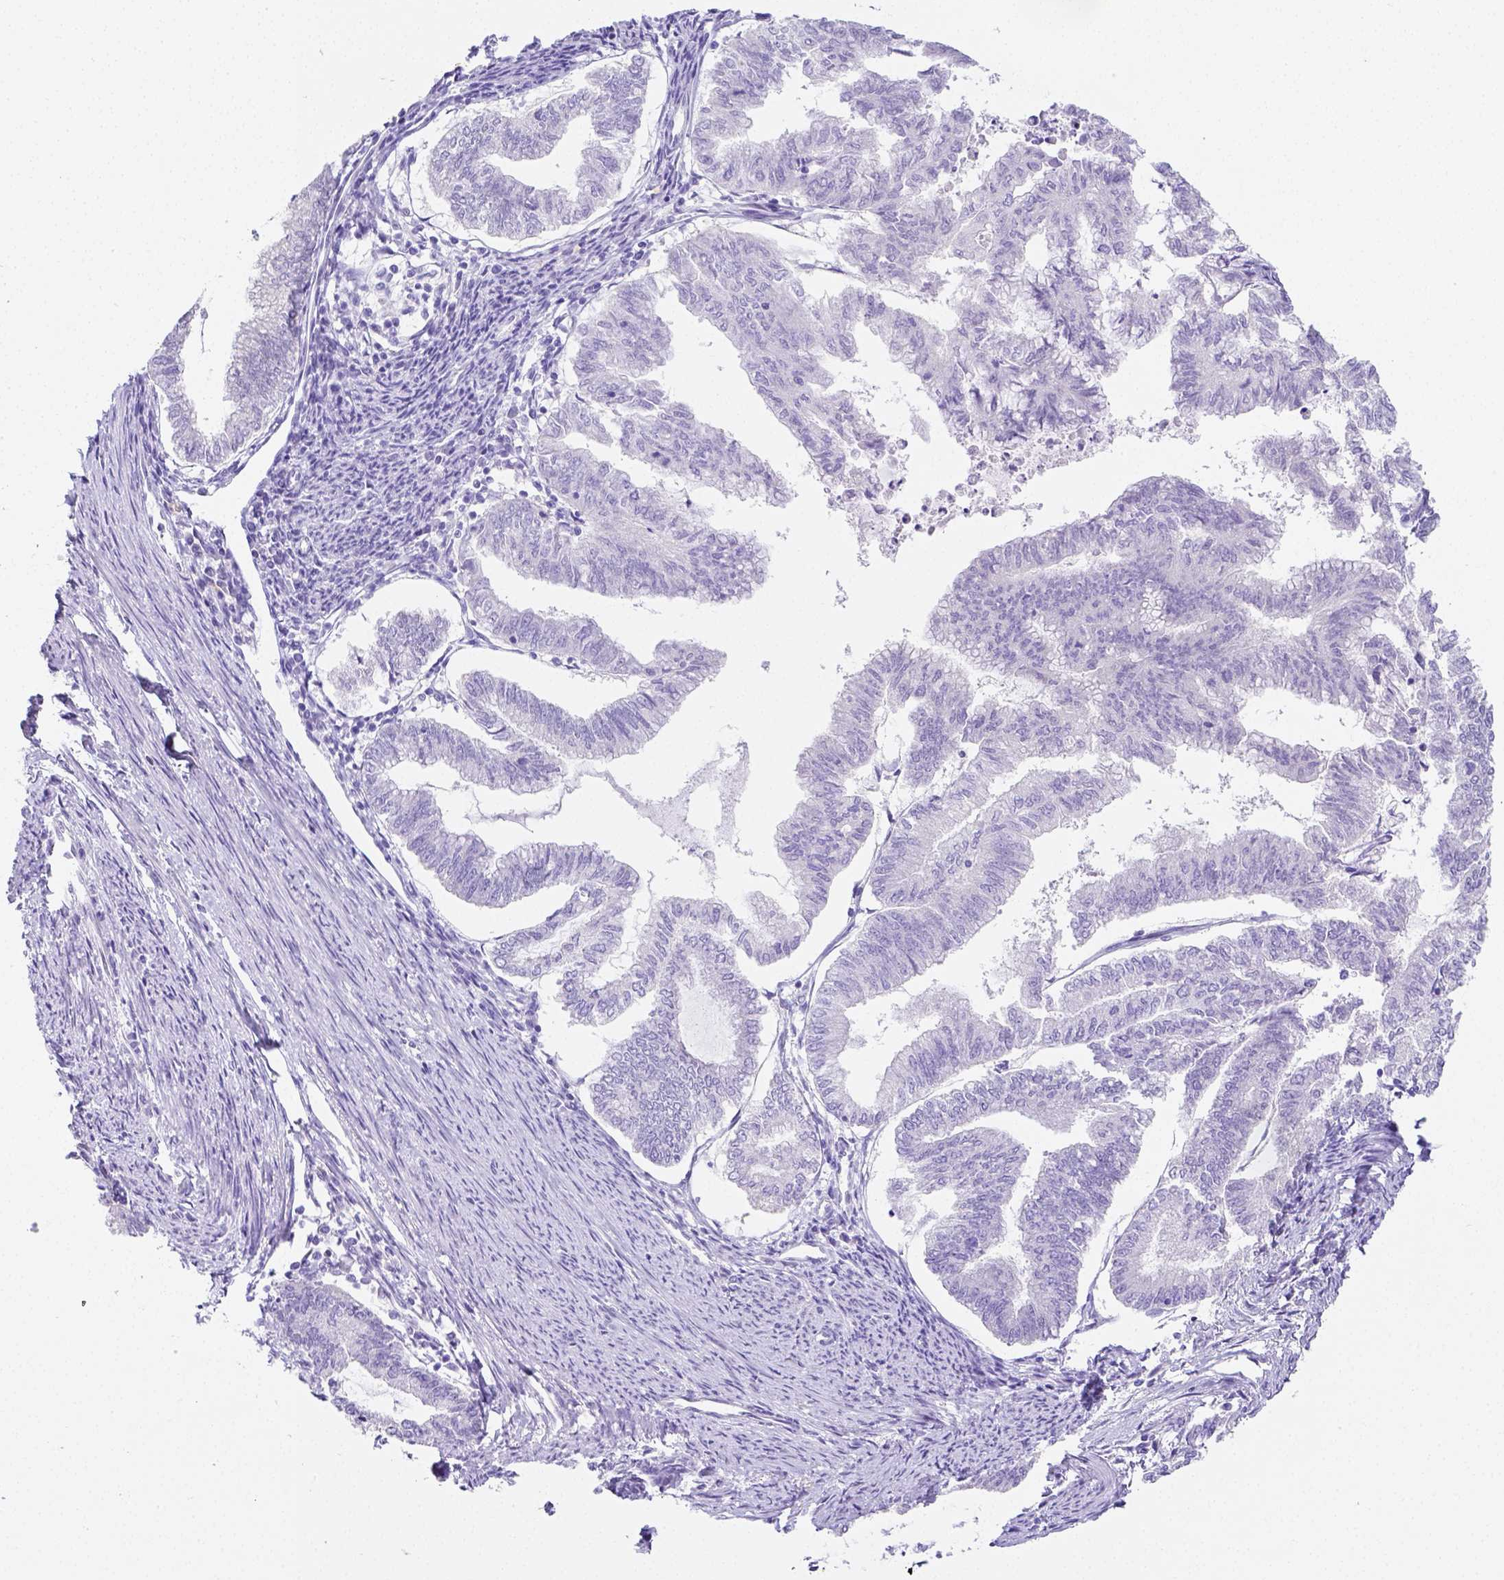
{"staining": {"intensity": "negative", "quantity": "none", "location": "none"}, "tissue": "endometrial cancer", "cell_type": "Tumor cells", "image_type": "cancer", "snomed": [{"axis": "morphology", "description": "Adenocarcinoma, NOS"}, {"axis": "topography", "description": "Endometrium"}], "caption": "High power microscopy micrograph of an IHC histopathology image of endometrial cancer (adenocarcinoma), revealing no significant positivity in tumor cells.", "gene": "ARHGAP36", "patient": {"sex": "female", "age": 79}}